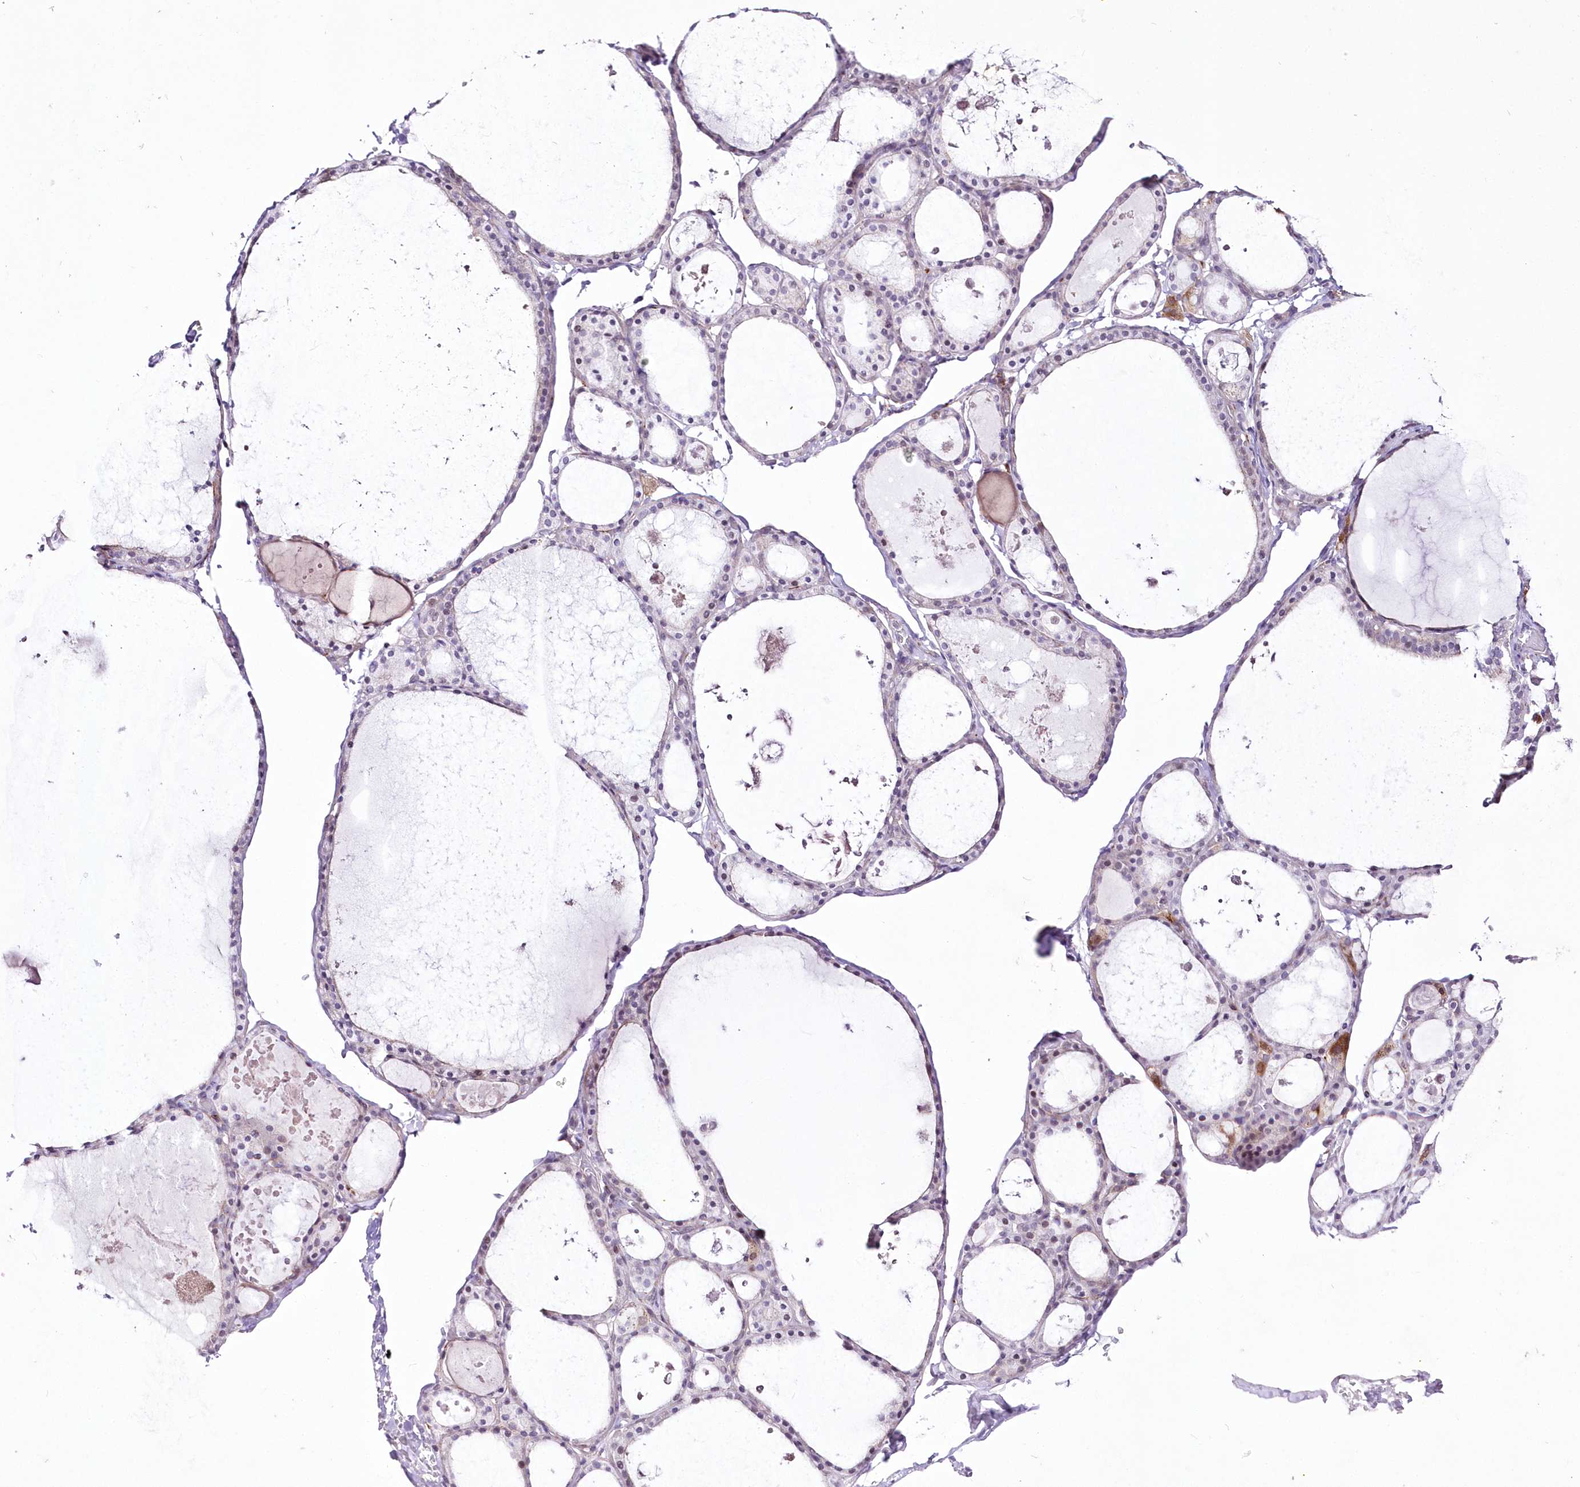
{"staining": {"intensity": "weak", "quantity": "25%-75%", "location": "cytoplasmic/membranous"}, "tissue": "thyroid gland", "cell_type": "Glandular cells", "image_type": "normal", "snomed": [{"axis": "morphology", "description": "Normal tissue, NOS"}, {"axis": "topography", "description": "Thyroid gland"}], "caption": "The photomicrograph exhibits staining of unremarkable thyroid gland, revealing weak cytoplasmic/membranous protein expression (brown color) within glandular cells. The staining was performed using DAB (3,3'-diaminobenzidine), with brown indicating positive protein expression. Nuclei are stained blue with hematoxylin.", "gene": "FAM241B", "patient": {"sex": "male", "age": 56}}